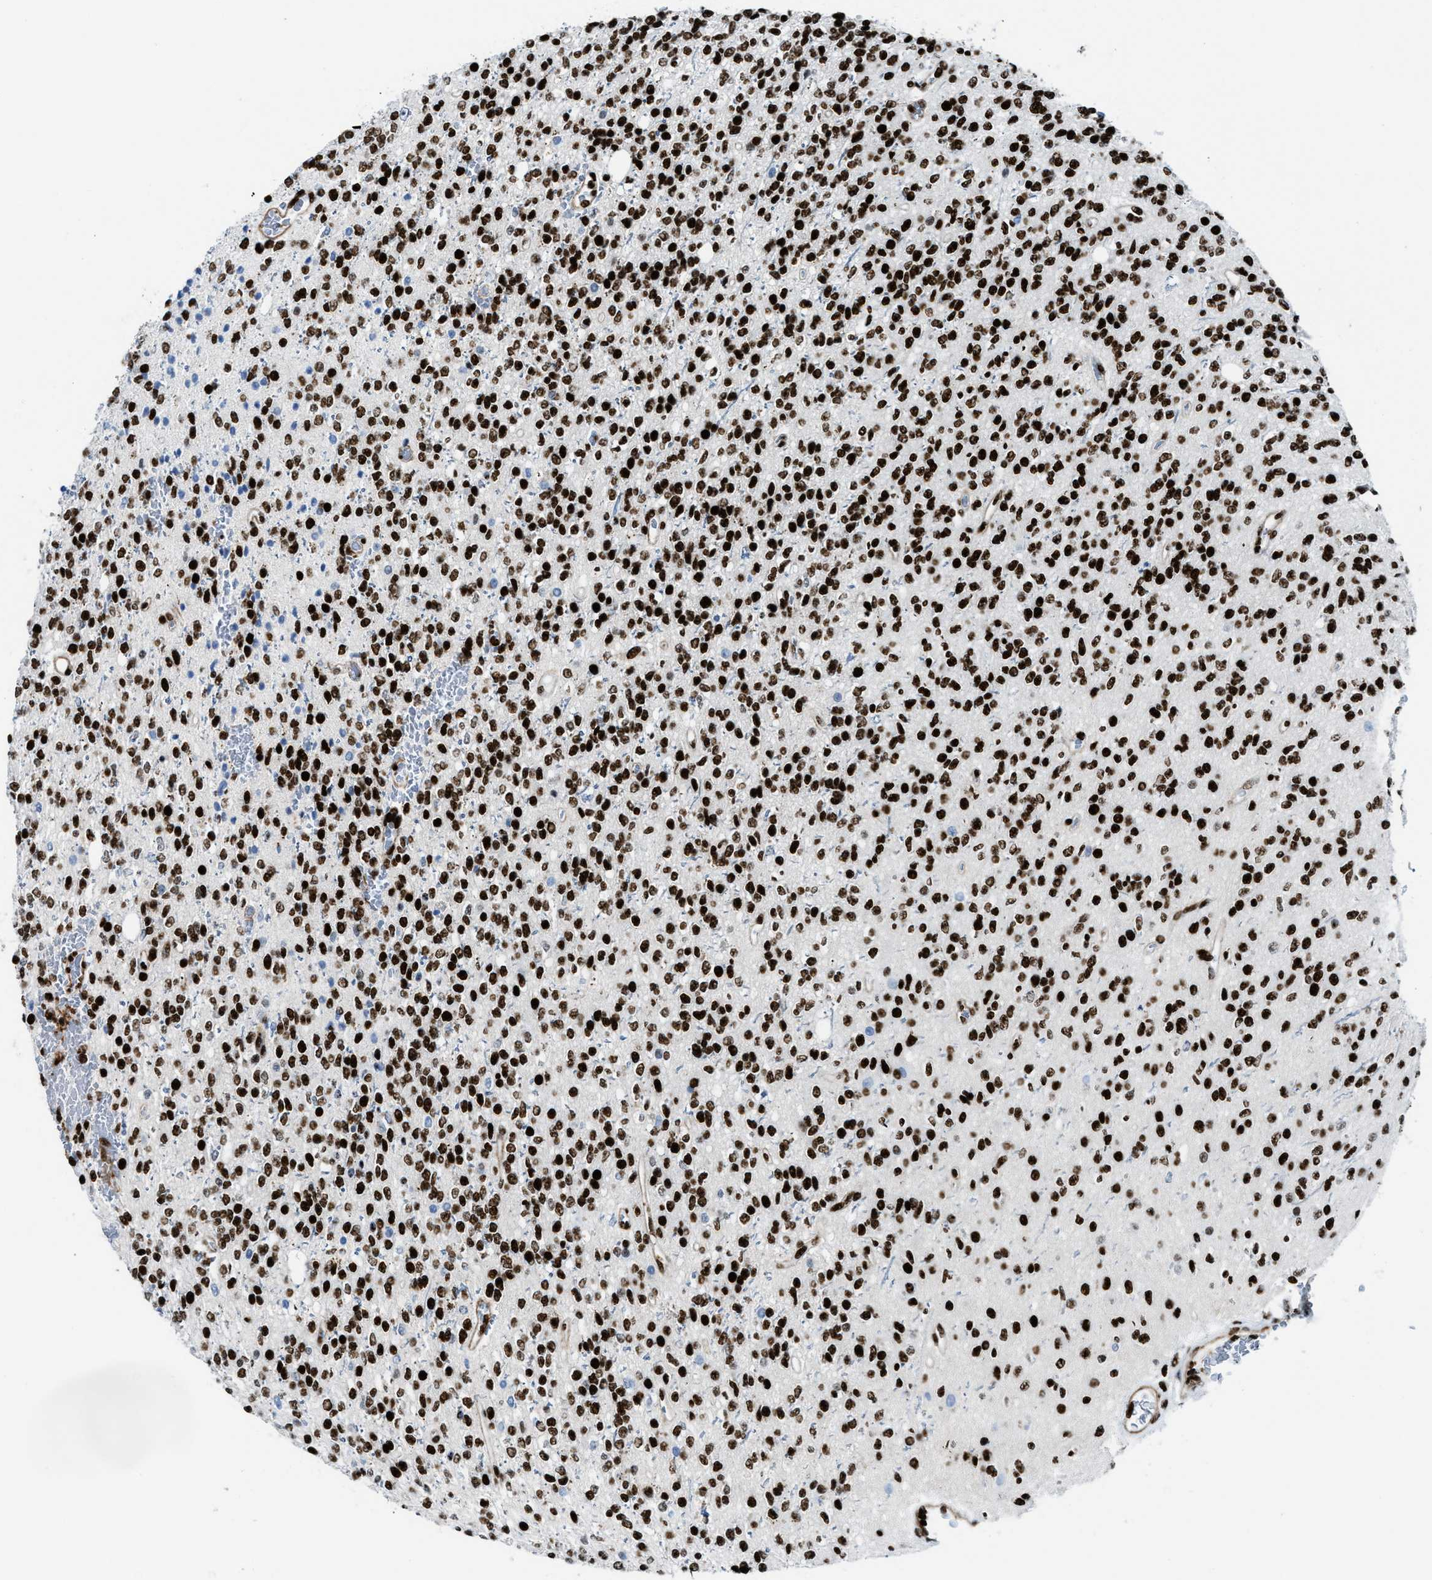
{"staining": {"intensity": "strong", "quantity": ">75%", "location": "nuclear"}, "tissue": "glioma", "cell_type": "Tumor cells", "image_type": "cancer", "snomed": [{"axis": "morphology", "description": "Glioma, malignant, High grade"}, {"axis": "topography", "description": "Brain"}], "caption": "Approximately >75% of tumor cells in glioma show strong nuclear protein staining as visualized by brown immunohistochemical staining.", "gene": "NONO", "patient": {"sex": "male", "age": 34}}